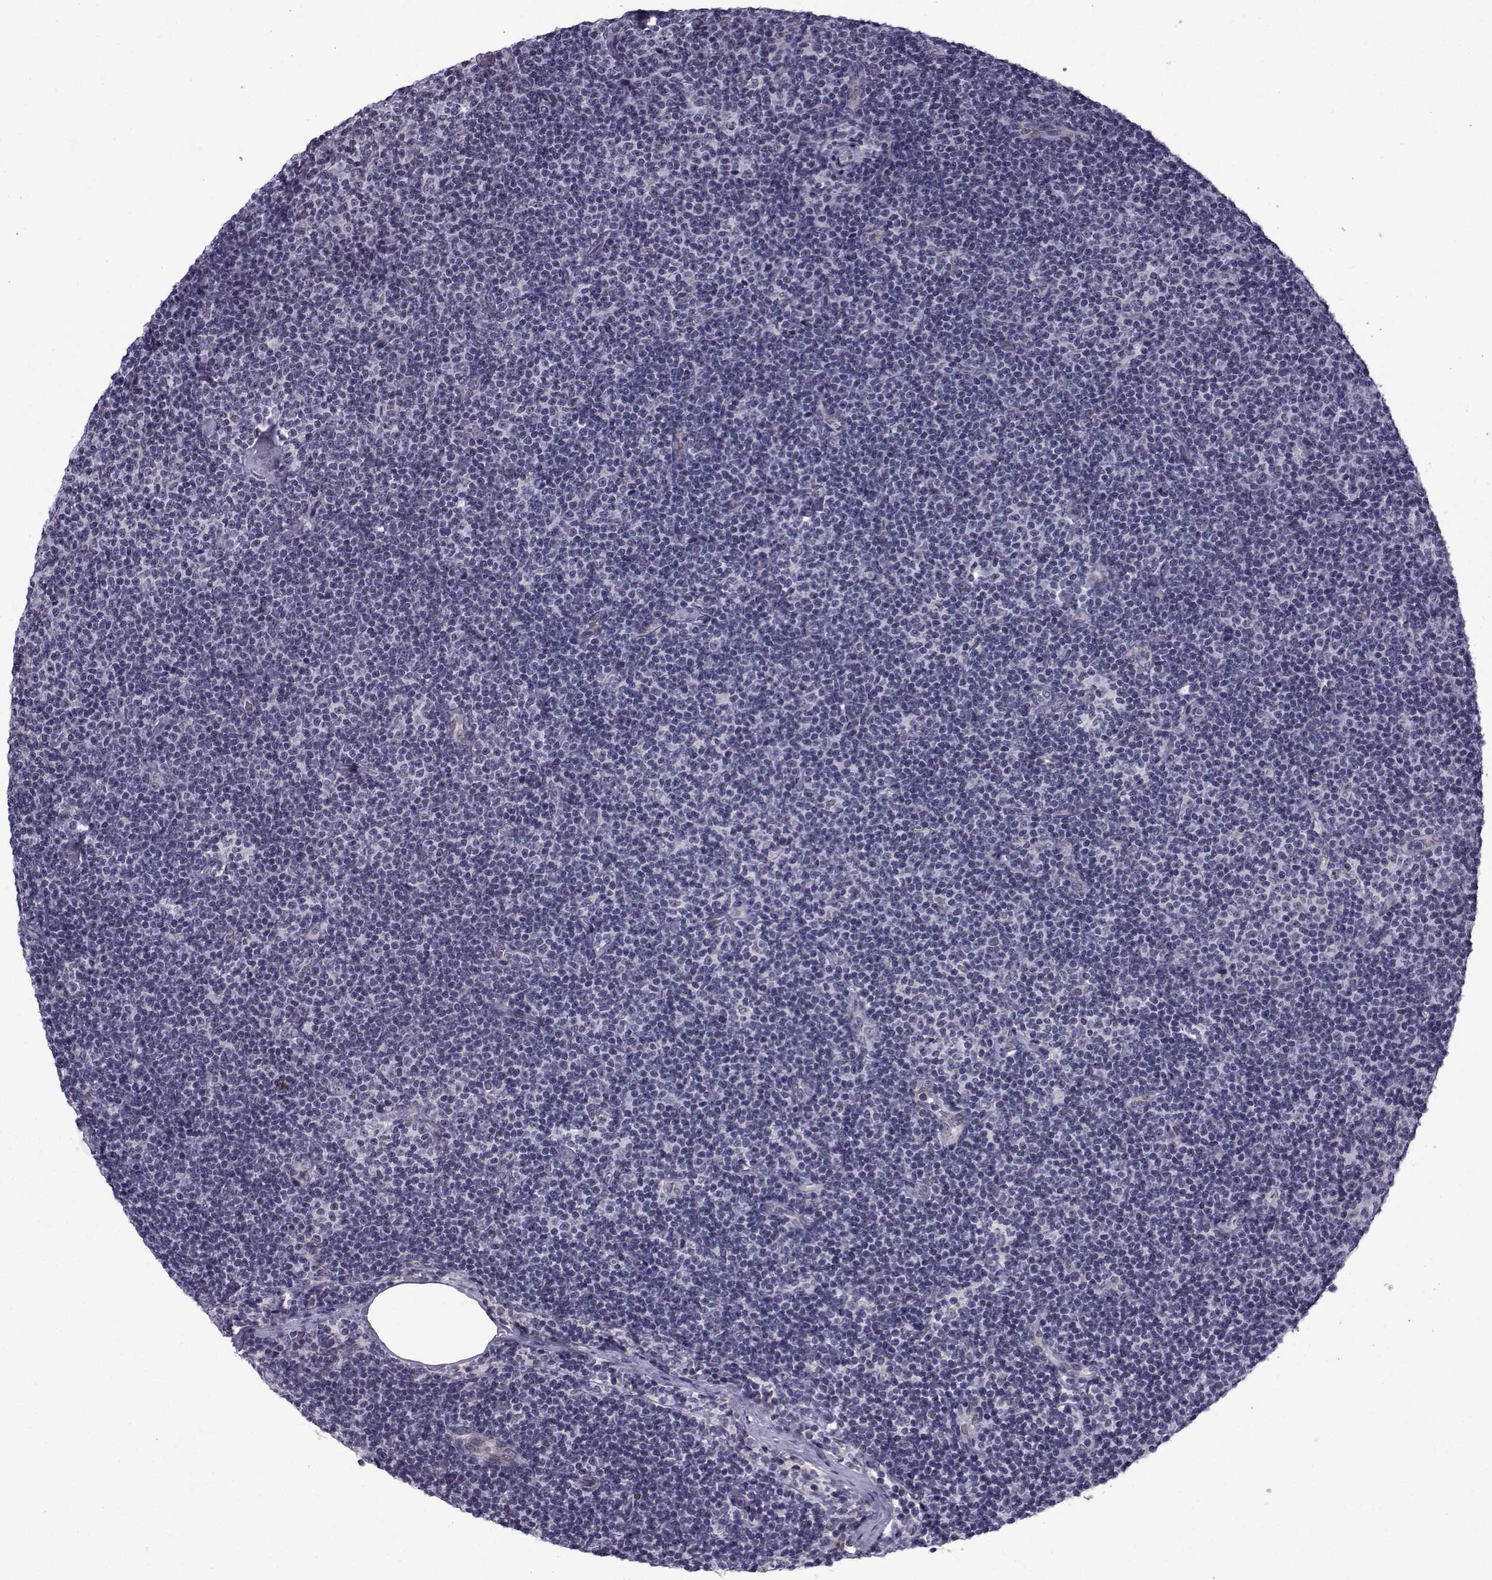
{"staining": {"intensity": "negative", "quantity": "none", "location": "none"}, "tissue": "lymphoma", "cell_type": "Tumor cells", "image_type": "cancer", "snomed": [{"axis": "morphology", "description": "Malignant lymphoma, non-Hodgkin's type, Low grade"}, {"axis": "topography", "description": "Lymph node"}], "caption": "Tumor cells are negative for protein expression in human low-grade malignant lymphoma, non-Hodgkin's type. (Brightfield microscopy of DAB immunohistochemistry (IHC) at high magnification).", "gene": "RBM24", "patient": {"sex": "male", "age": 81}}